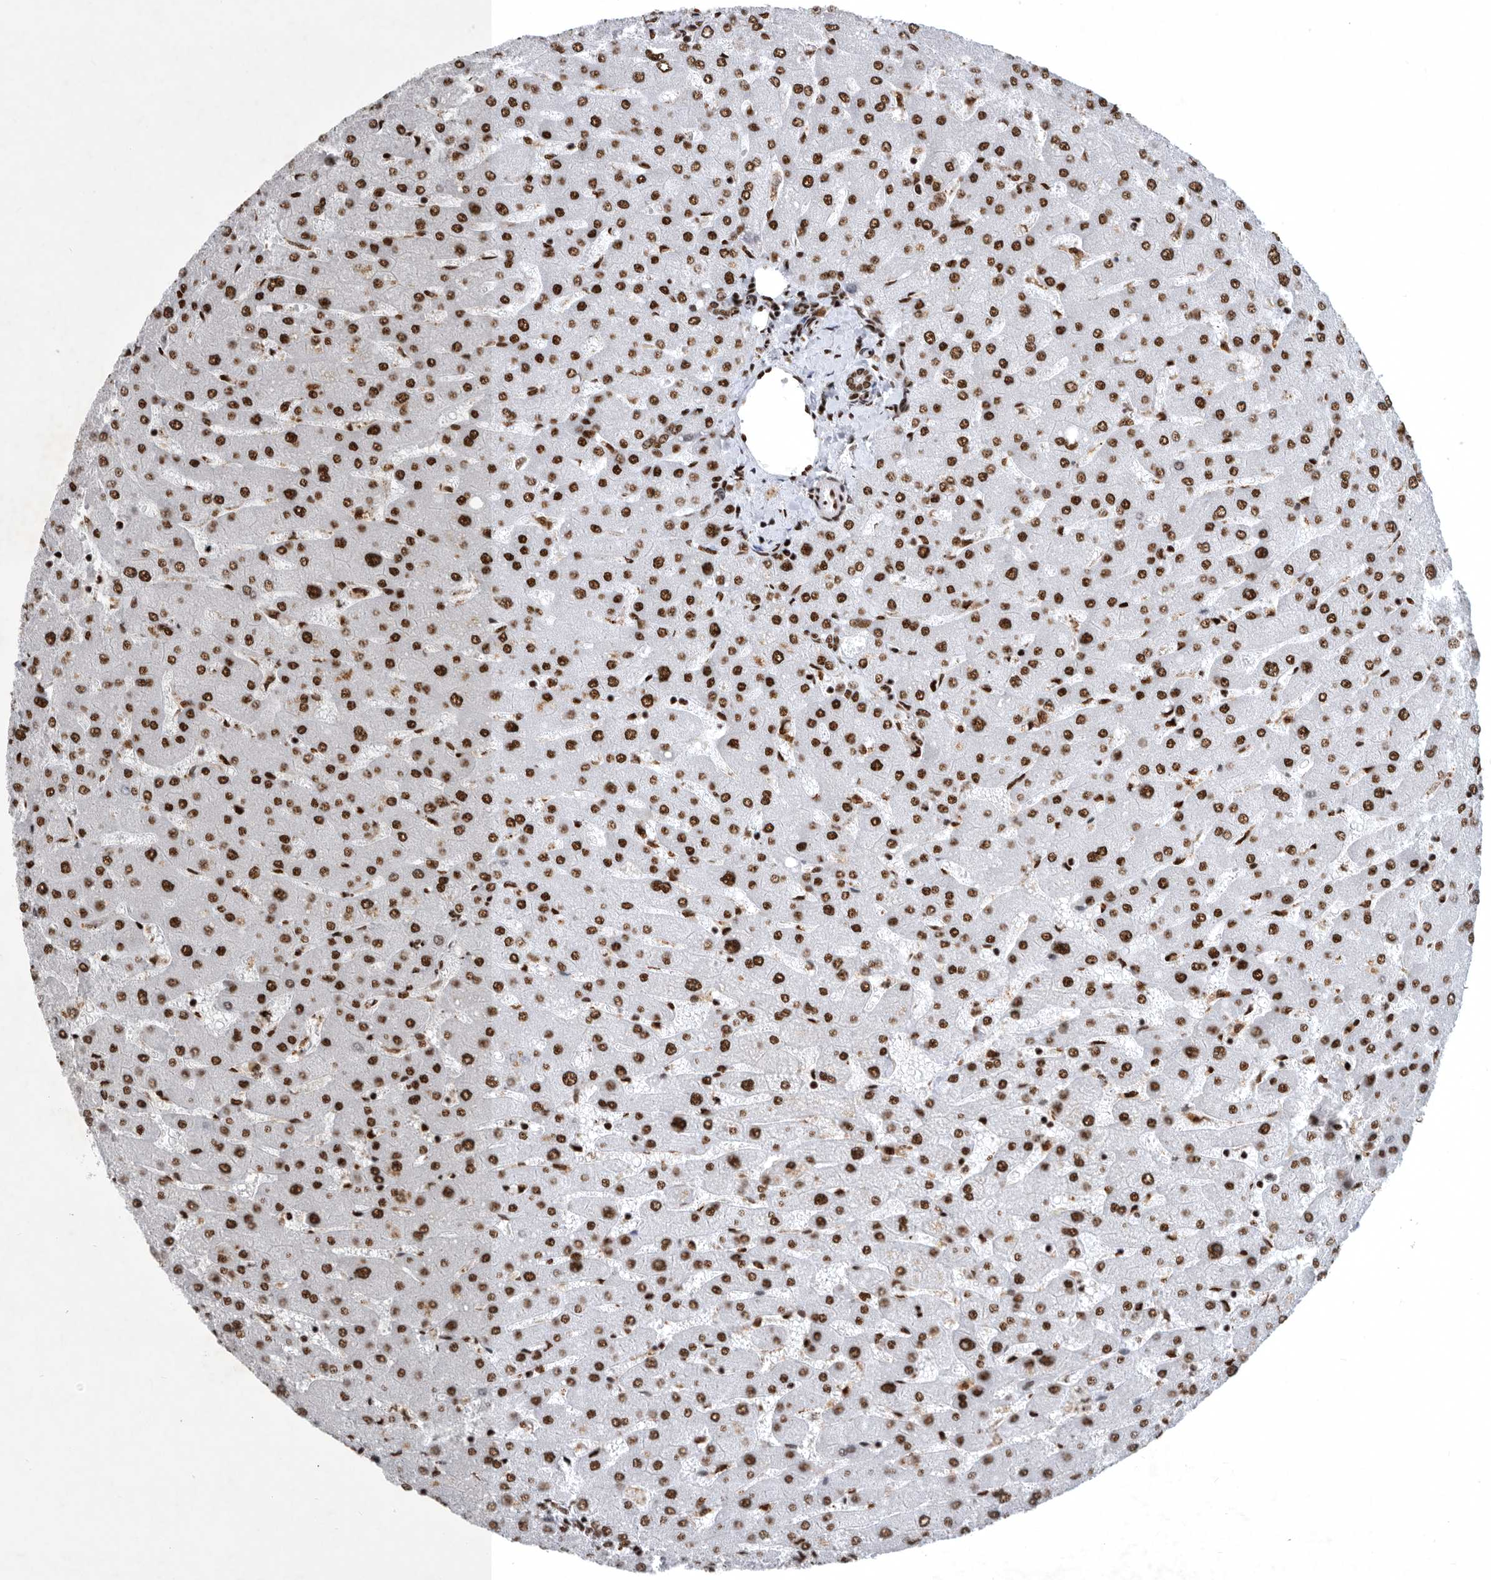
{"staining": {"intensity": "moderate", "quantity": ">75%", "location": "nuclear"}, "tissue": "liver", "cell_type": "Cholangiocytes", "image_type": "normal", "snomed": [{"axis": "morphology", "description": "Normal tissue, NOS"}, {"axis": "topography", "description": "Liver"}], "caption": "Liver stained for a protein demonstrates moderate nuclear positivity in cholangiocytes.", "gene": "BCLAF1", "patient": {"sex": "male", "age": 55}}